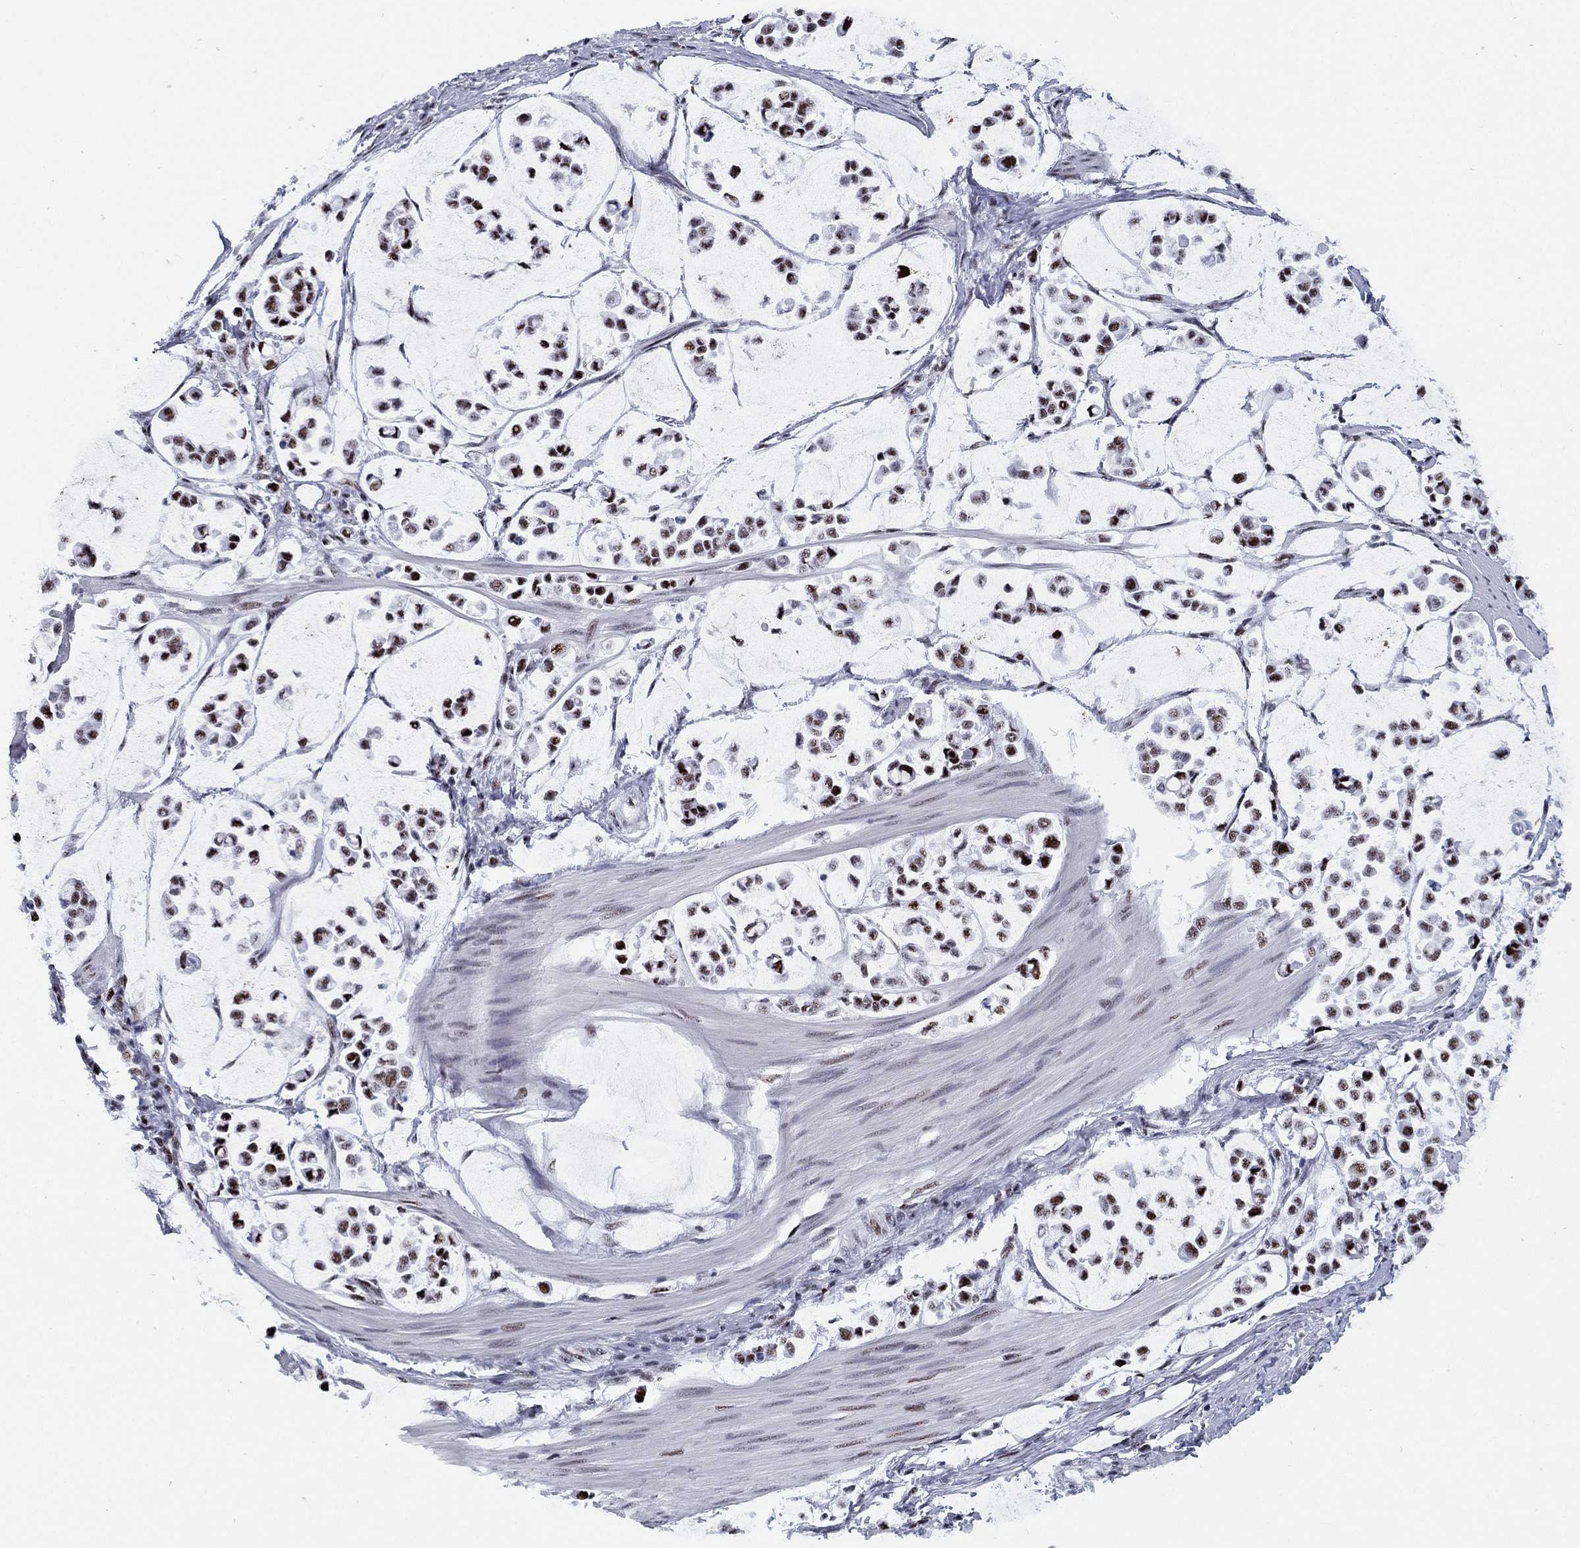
{"staining": {"intensity": "strong", "quantity": ">75%", "location": "nuclear"}, "tissue": "stomach cancer", "cell_type": "Tumor cells", "image_type": "cancer", "snomed": [{"axis": "morphology", "description": "Adenocarcinoma, NOS"}, {"axis": "topography", "description": "Stomach"}], "caption": "Human stomach adenocarcinoma stained with a brown dye exhibits strong nuclear positive staining in approximately >75% of tumor cells.", "gene": "CYB561D2", "patient": {"sex": "male", "age": 82}}